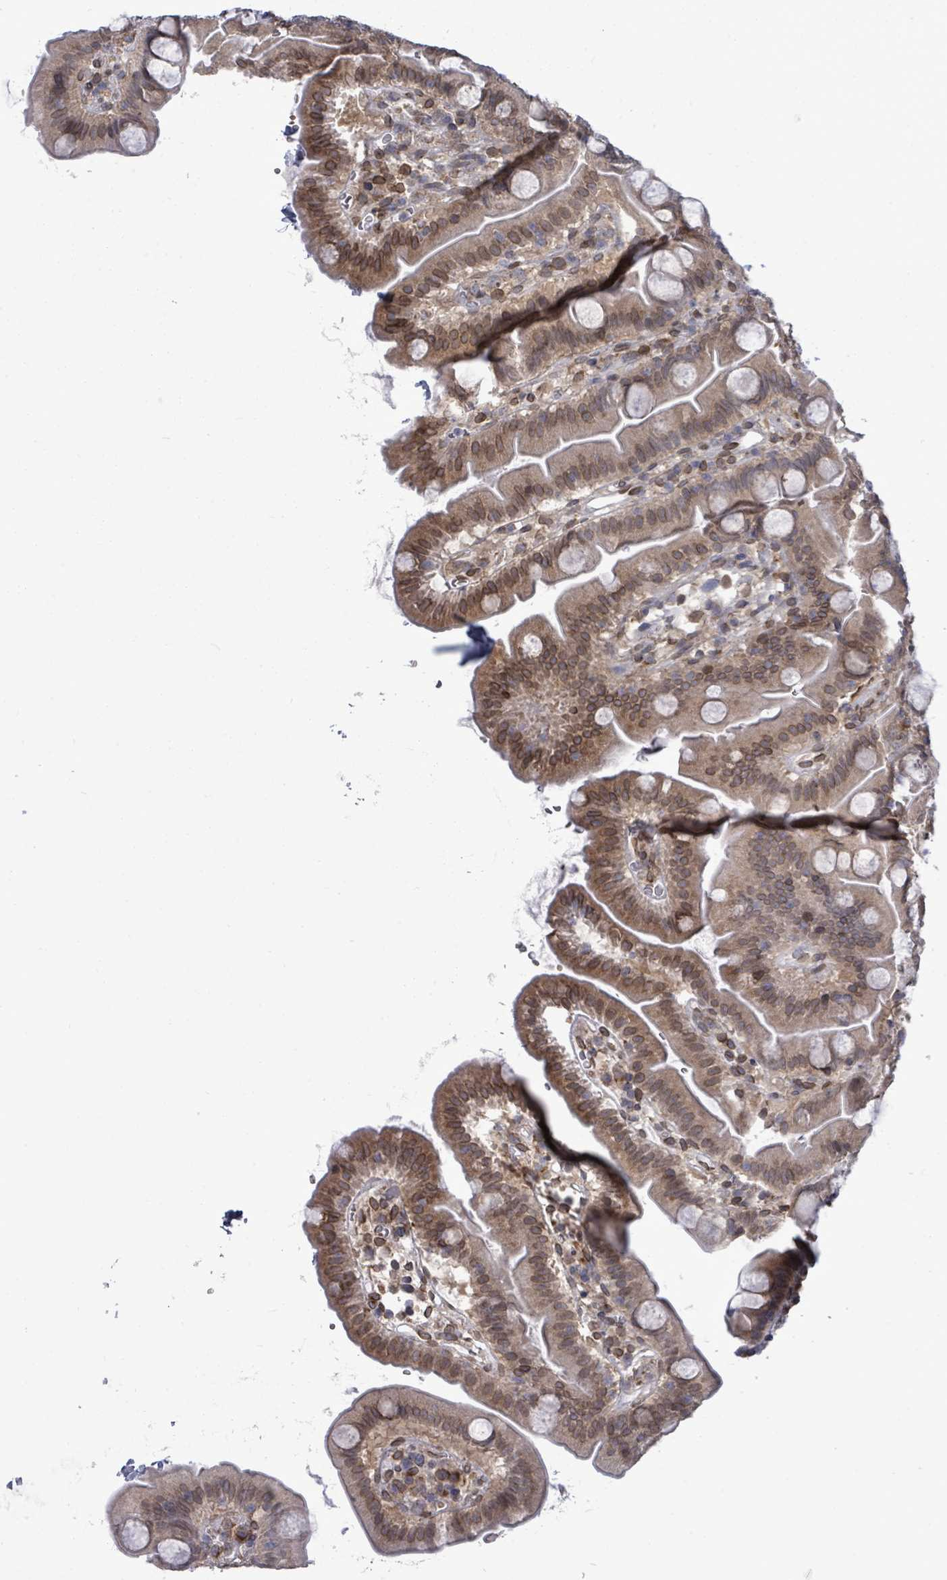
{"staining": {"intensity": "moderate", "quantity": "25%-75%", "location": "cytoplasmic/membranous,nuclear"}, "tissue": "small intestine", "cell_type": "Glandular cells", "image_type": "normal", "snomed": [{"axis": "morphology", "description": "Normal tissue, NOS"}, {"axis": "topography", "description": "Small intestine"}], "caption": "Protein expression analysis of unremarkable small intestine reveals moderate cytoplasmic/membranous,nuclear positivity in about 25%-75% of glandular cells.", "gene": "ARFGAP1", "patient": {"sex": "female", "age": 68}}